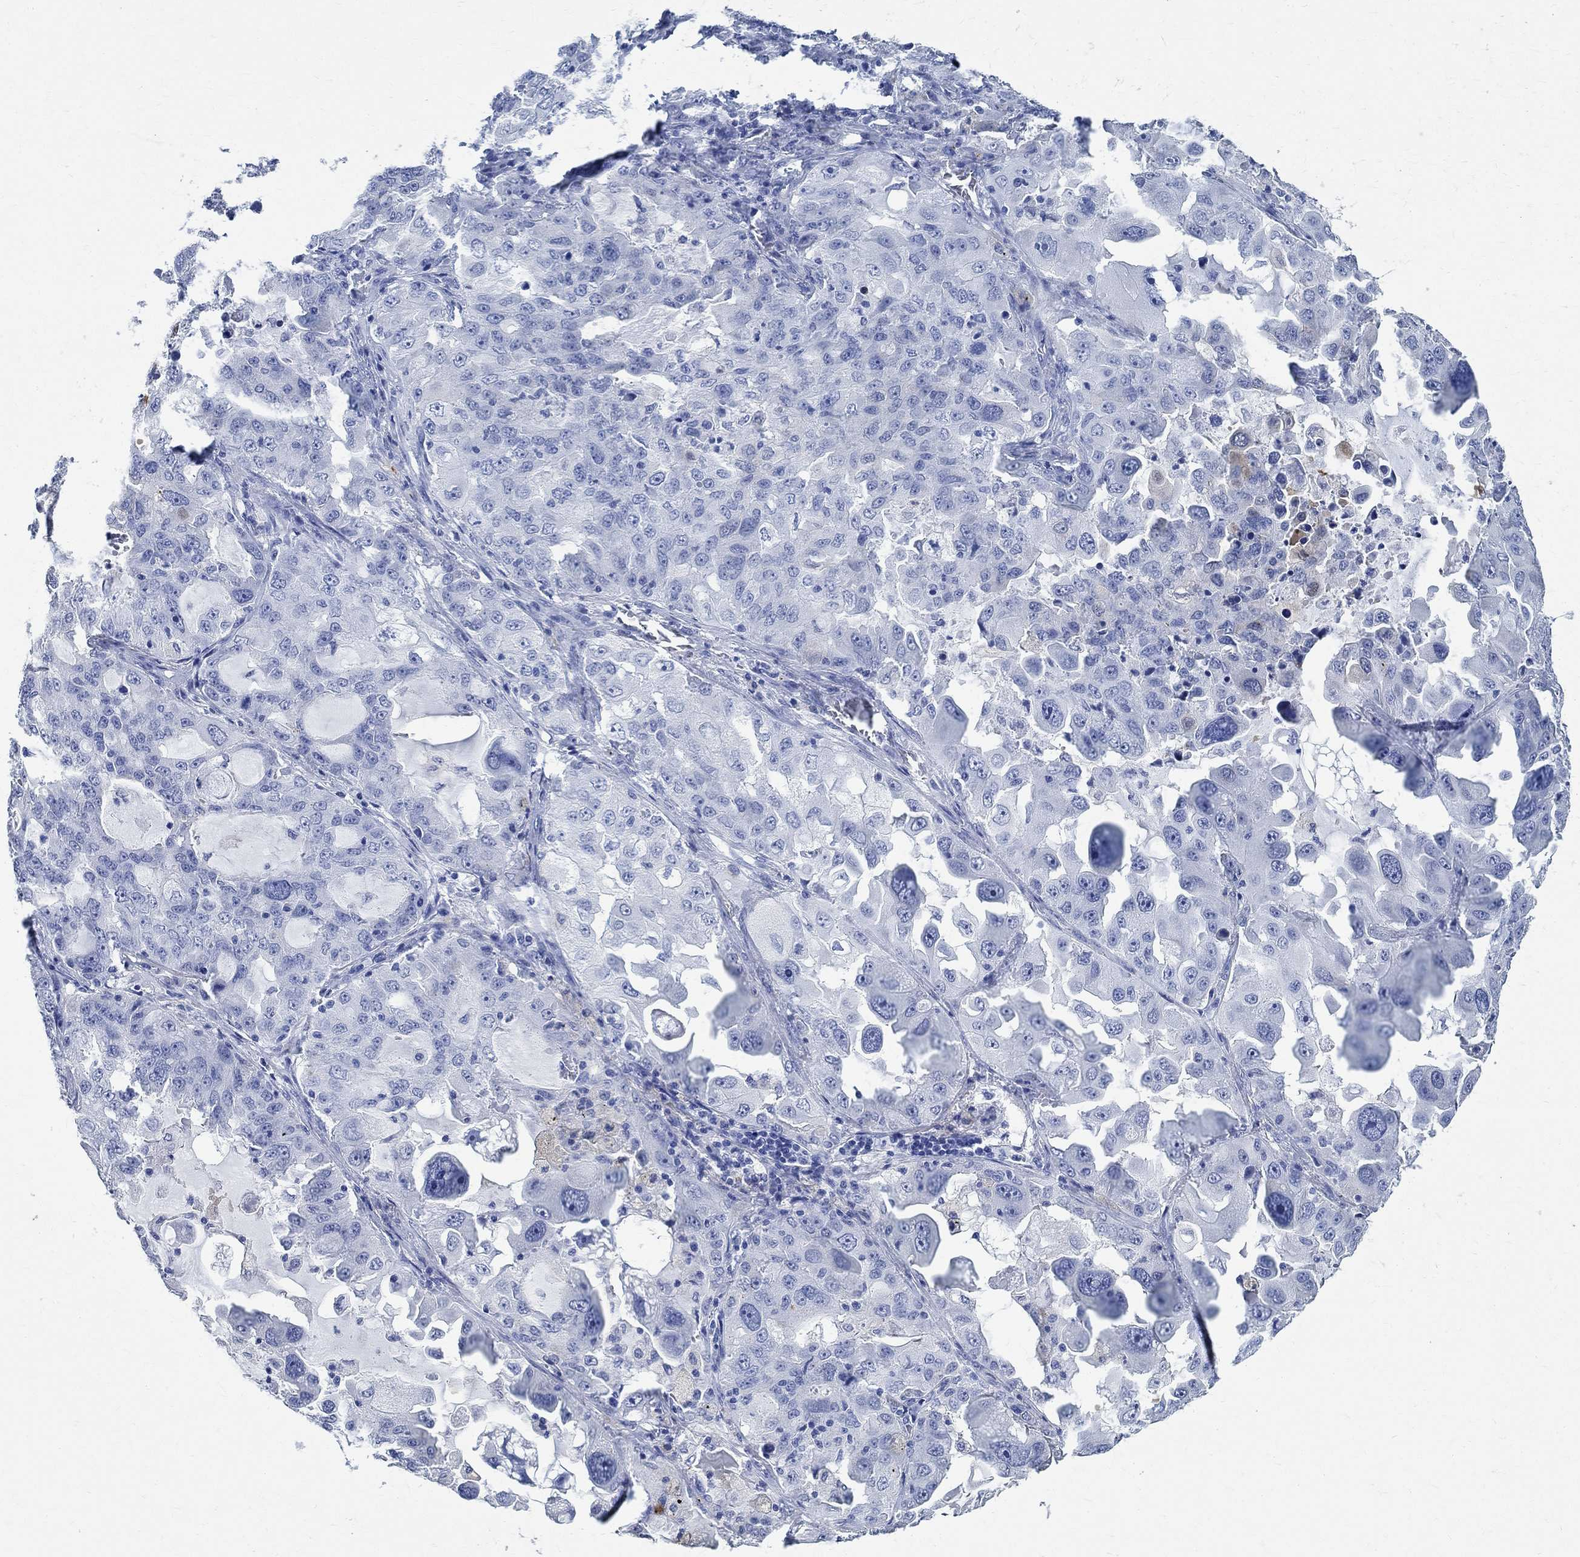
{"staining": {"intensity": "negative", "quantity": "none", "location": "none"}, "tissue": "lung cancer", "cell_type": "Tumor cells", "image_type": "cancer", "snomed": [{"axis": "morphology", "description": "Adenocarcinoma, NOS"}, {"axis": "topography", "description": "Lung"}], "caption": "IHC image of neoplastic tissue: human lung cancer (adenocarcinoma) stained with DAB (3,3'-diaminobenzidine) shows no significant protein positivity in tumor cells. The staining is performed using DAB brown chromogen with nuclei counter-stained in using hematoxylin.", "gene": "TMEM221", "patient": {"sex": "female", "age": 61}}